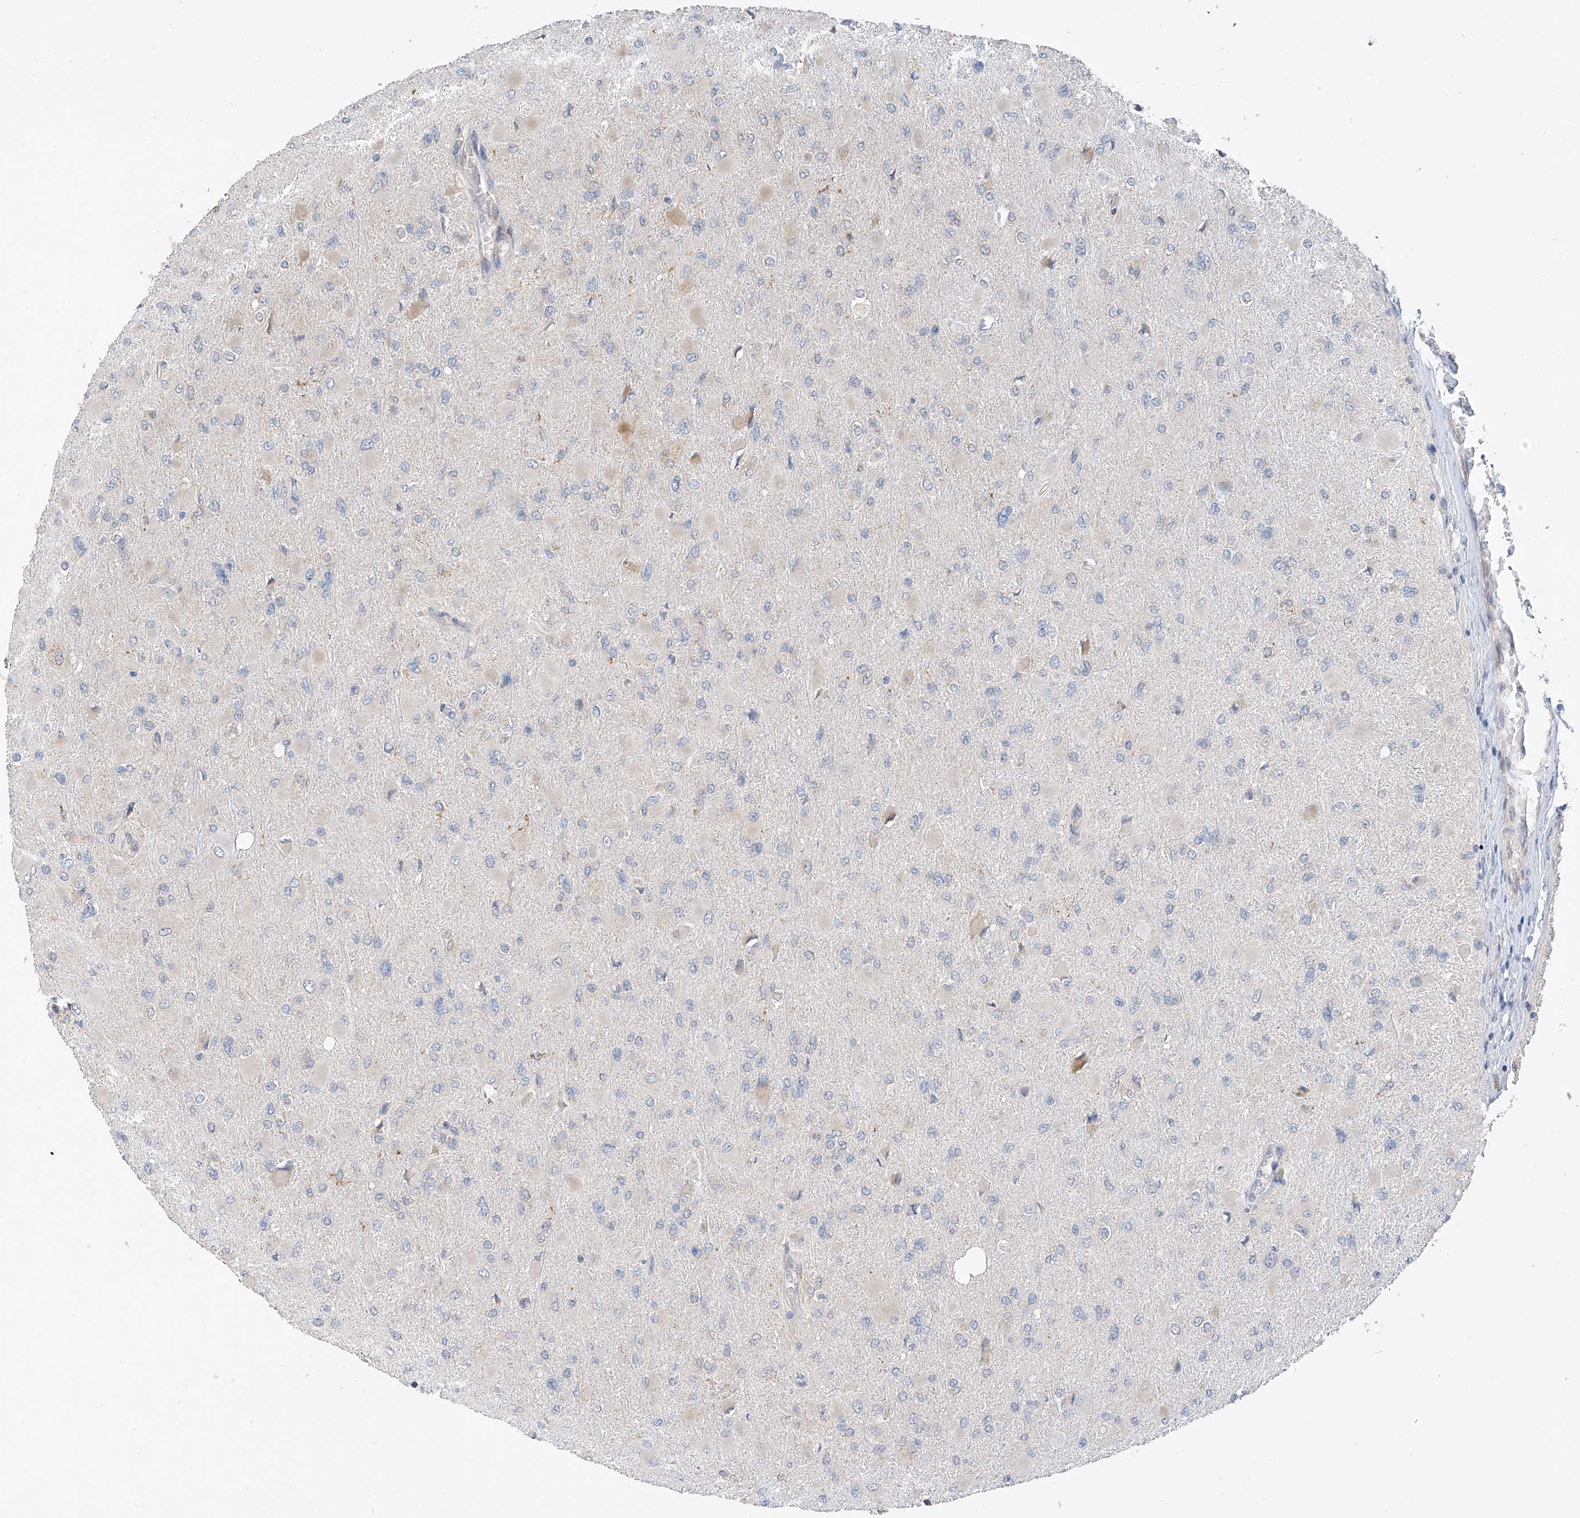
{"staining": {"intensity": "negative", "quantity": "none", "location": "none"}, "tissue": "glioma", "cell_type": "Tumor cells", "image_type": "cancer", "snomed": [{"axis": "morphology", "description": "Glioma, malignant, High grade"}, {"axis": "topography", "description": "Cerebral cortex"}], "caption": "Protein analysis of high-grade glioma (malignant) demonstrates no significant staining in tumor cells. (DAB immunohistochemistry (IHC) with hematoxylin counter stain).", "gene": "PPA2", "patient": {"sex": "female", "age": 36}}